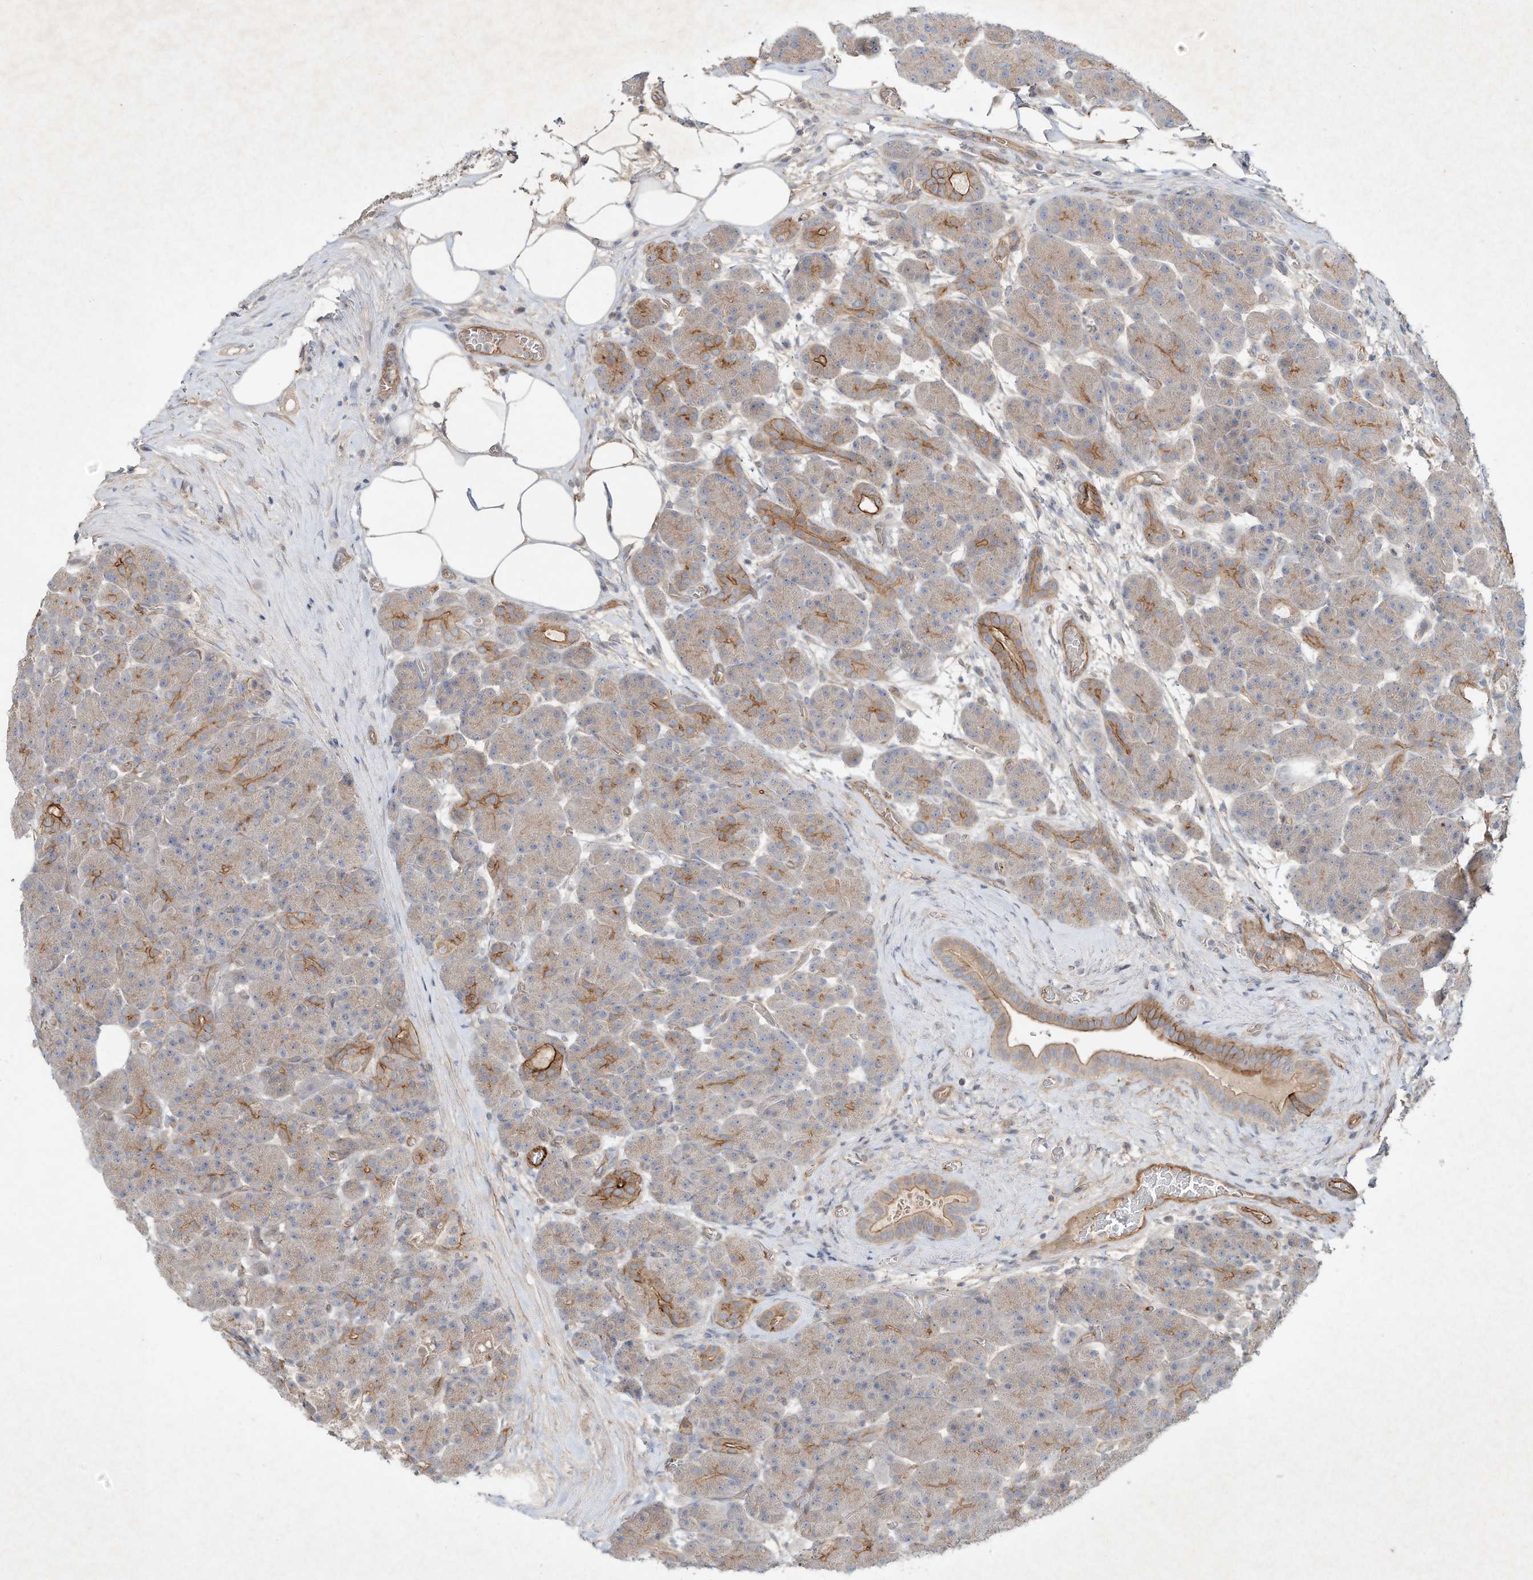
{"staining": {"intensity": "moderate", "quantity": "25%-75%", "location": "cytoplasmic/membranous"}, "tissue": "pancreas", "cell_type": "Exocrine glandular cells", "image_type": "normal", "snomed": [{"axis": "morphology", "description": "Normal tissue, NOS"}, {"axis": "topography", "description": "Pancreas"}], "caption": "Brown immunohistochemical staining in unremarkable human pancreas displays moderate cytoplasmic/membranous staining in about 25%-75% of exocrine glandular cells. The staining is performed using DAB (3,3'-diaminobenzidine) brown chromogen to label protein expression. The nuclei are counter-stained blue using hematoxylin.", "gene": "HTR5A", "patient": {"sex": "male", "age": 63}}